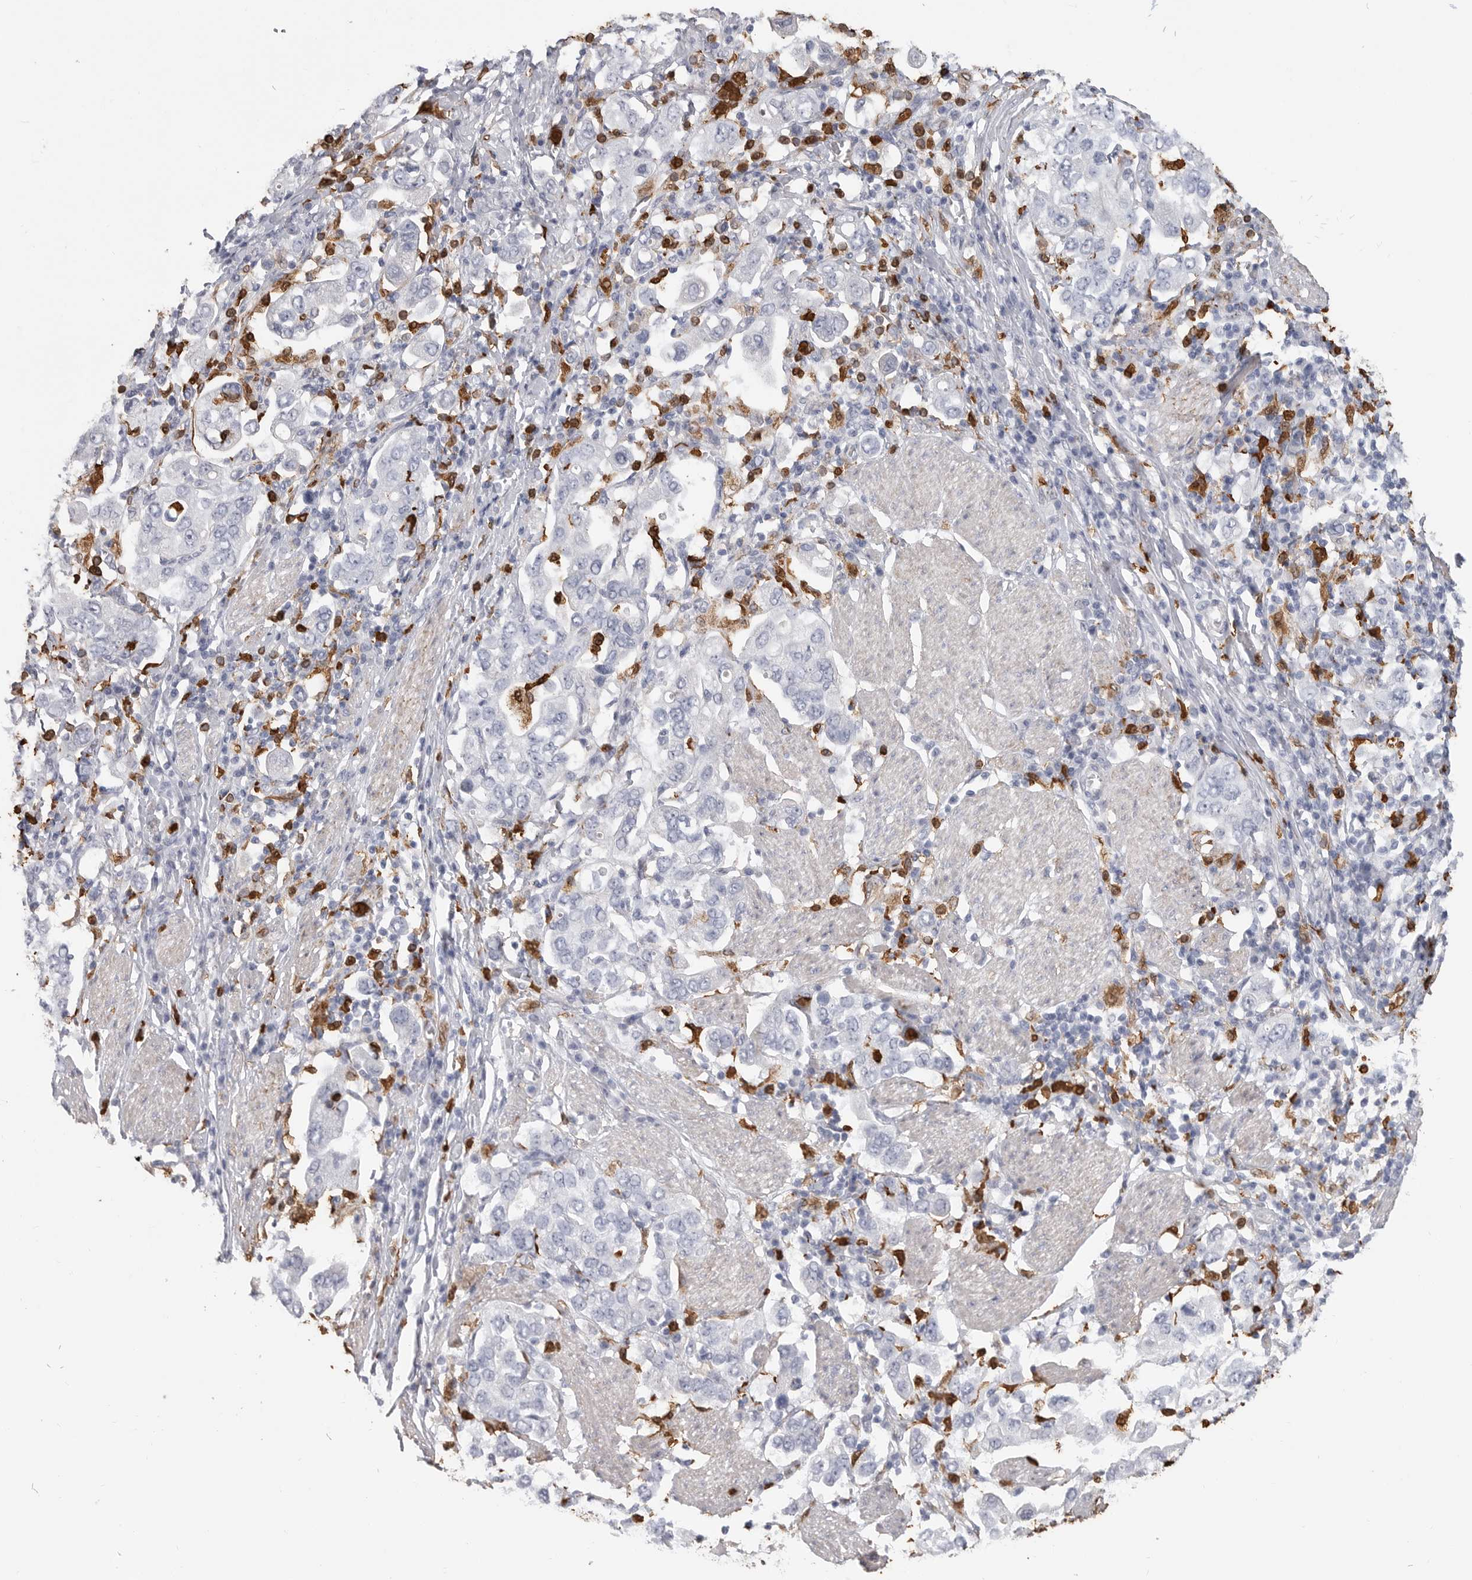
{"staining": {"intensity": "negative", "quantity": "none", "location": "none"}, "tissue": "stomach cancer", "cell_type": "Tumor cells", "image_type": "cancer", "snomed": [{"axis": "morphology", "description": "Adenocarcinoma, NOS"}, {"axis": "topography", "description": "Stomach, upper"}], "caption": "The image displays no significant expression in tumor cells of stomach adenocarcinoma.", "gene": "CYB561D1", "patient": {"sex": "male", "age": 62}}